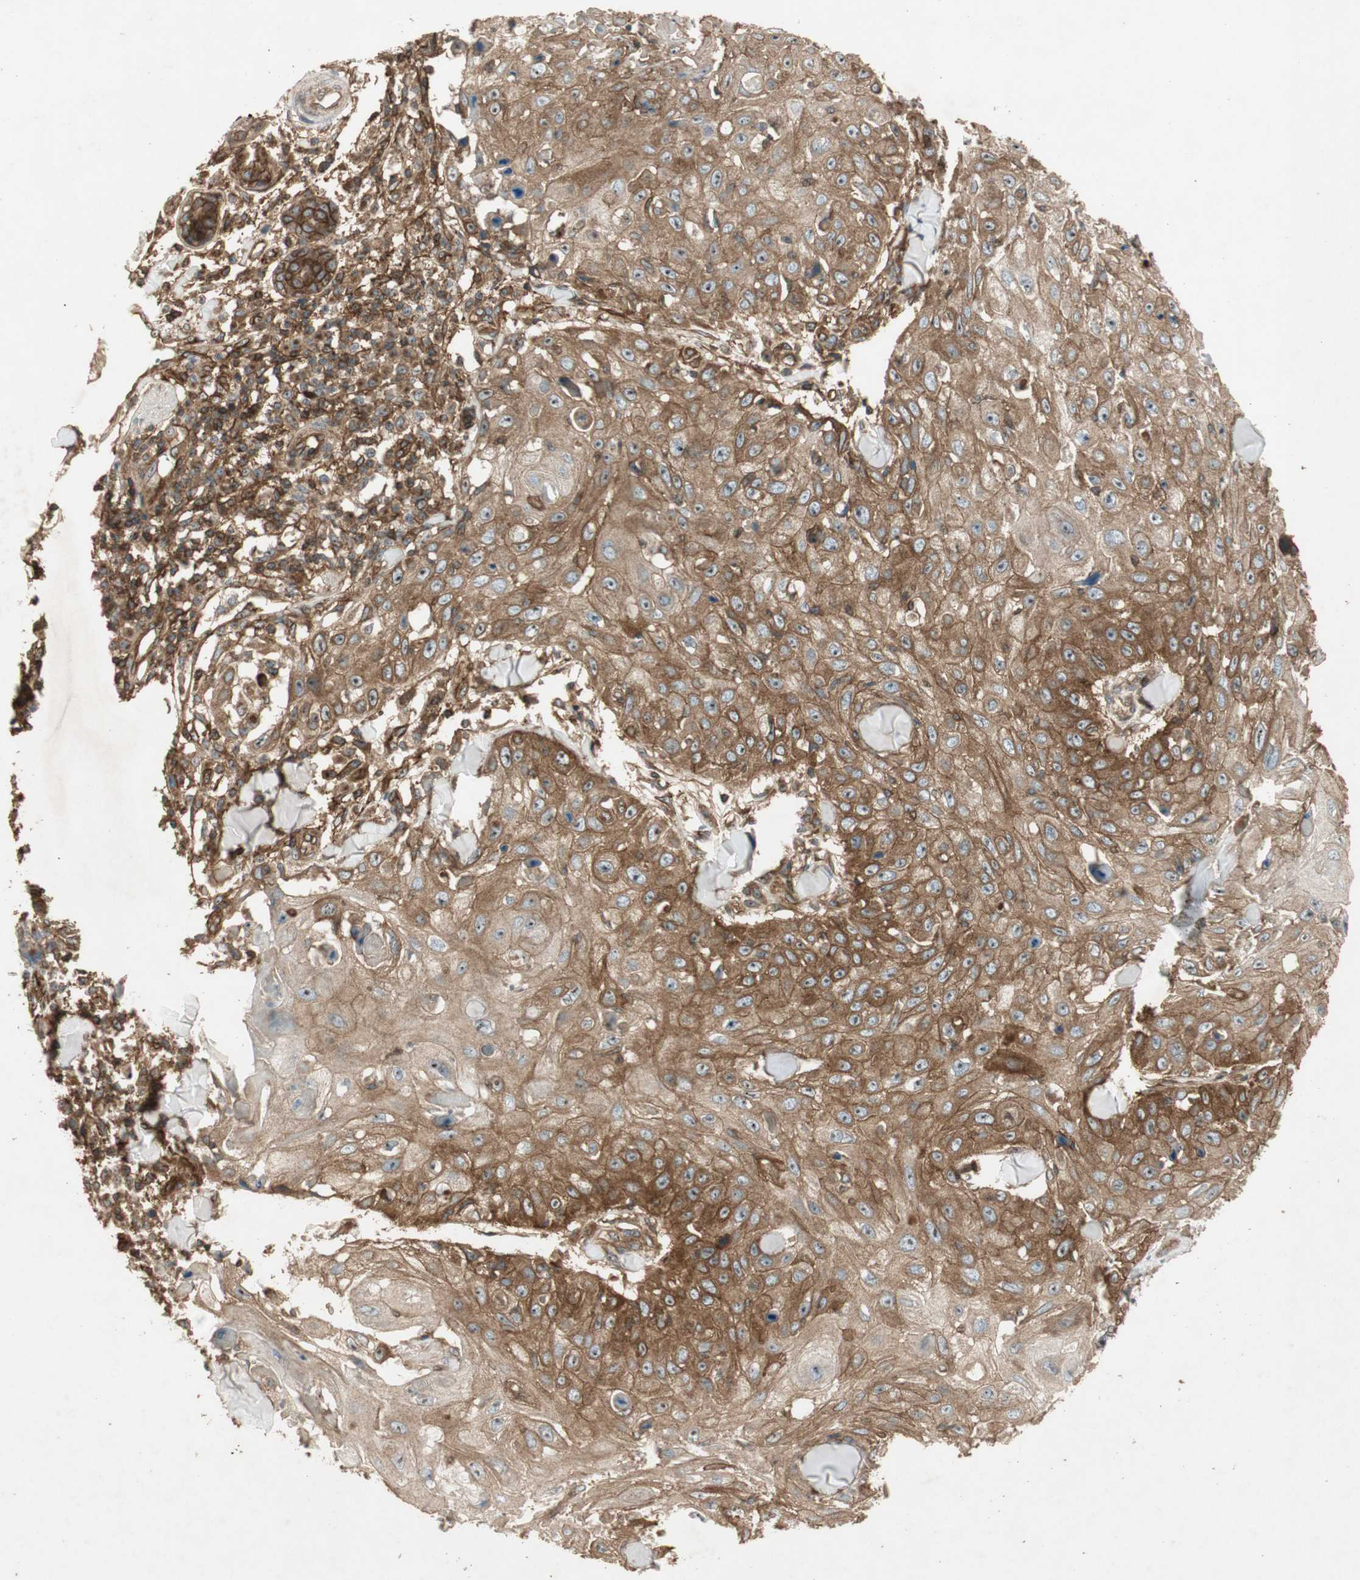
{"staining": {"intensity": "moderate", "quantity": ">75%", "location": "cytoplasmic/membranous"}, "tissue": "skin cancer", "cell_type": "Tumor cells", "image_type": "cancer", "snomed": [{"axis": "morphology", "description": "Squamous cell carcinoma, NOS"}, {"axis": "topography", "description": "Skin"}], "caption": "This micrograph exhibits skin cancer (squamous cell carcinoma) stained with IHC to label a protein in brown. The cytoplasmic/membranous of tumor cells show moderate positivity for the protein. Nuclei are counter-stained blue.", "gene": "BTN3A3", "patient": {"sex": "male", "age": 86}}